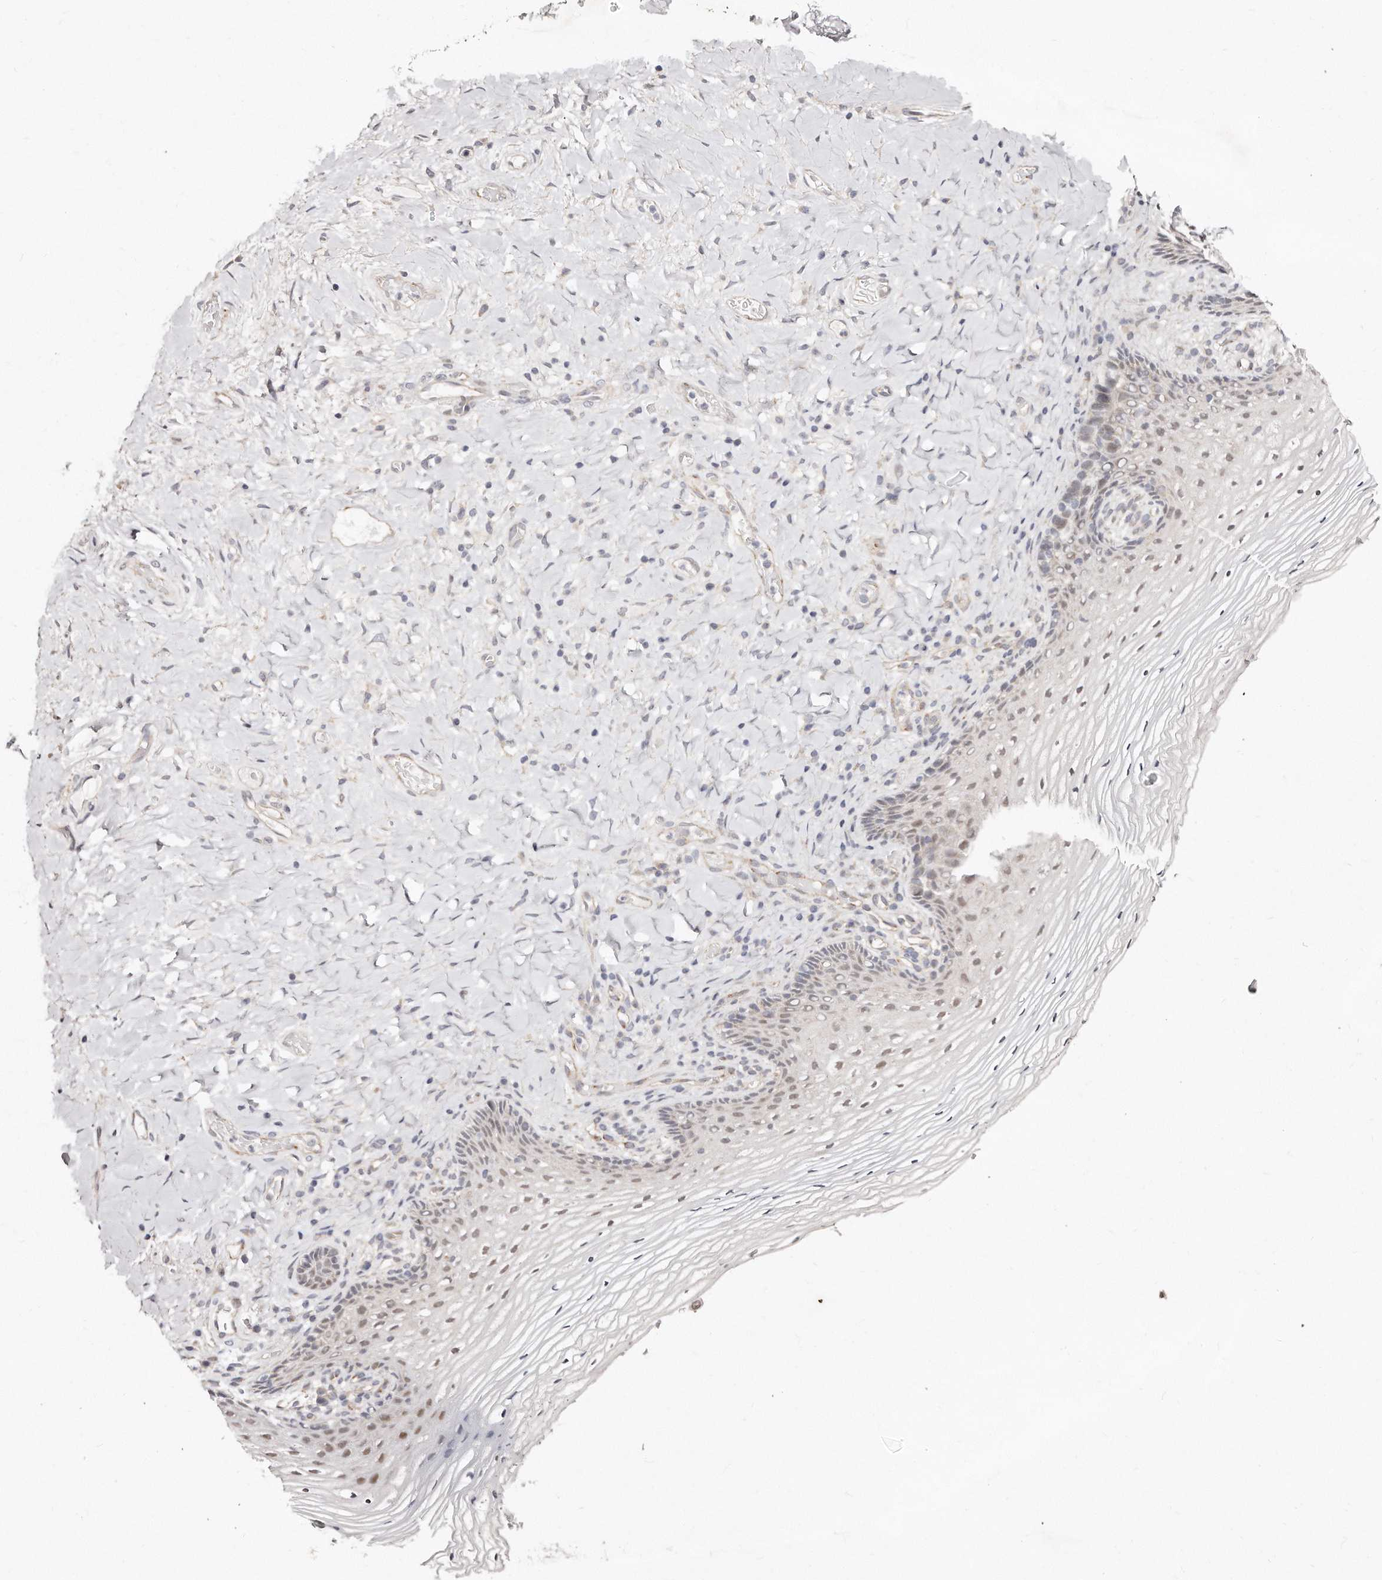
{"staining": {"intensity": "weak", "quantity": "25%-75%", "location": "nuclear"}, "tissue": "vagina", "cell_type": "Squamous epithelial cells", "image_type": "normal", "snomed": [{"axis": "morphology", "description": "Normal tissue, NOS"}, {"axis": "topography", "description": "Vagina"}], "caption": "Squamous epithelial cells demonstrate low levels of weak nuclear staining in about 25%-75% of cells in unremarkable human vagina.", "gene": "CASZ1", "patient": {"sex": "female", "age": 60}}